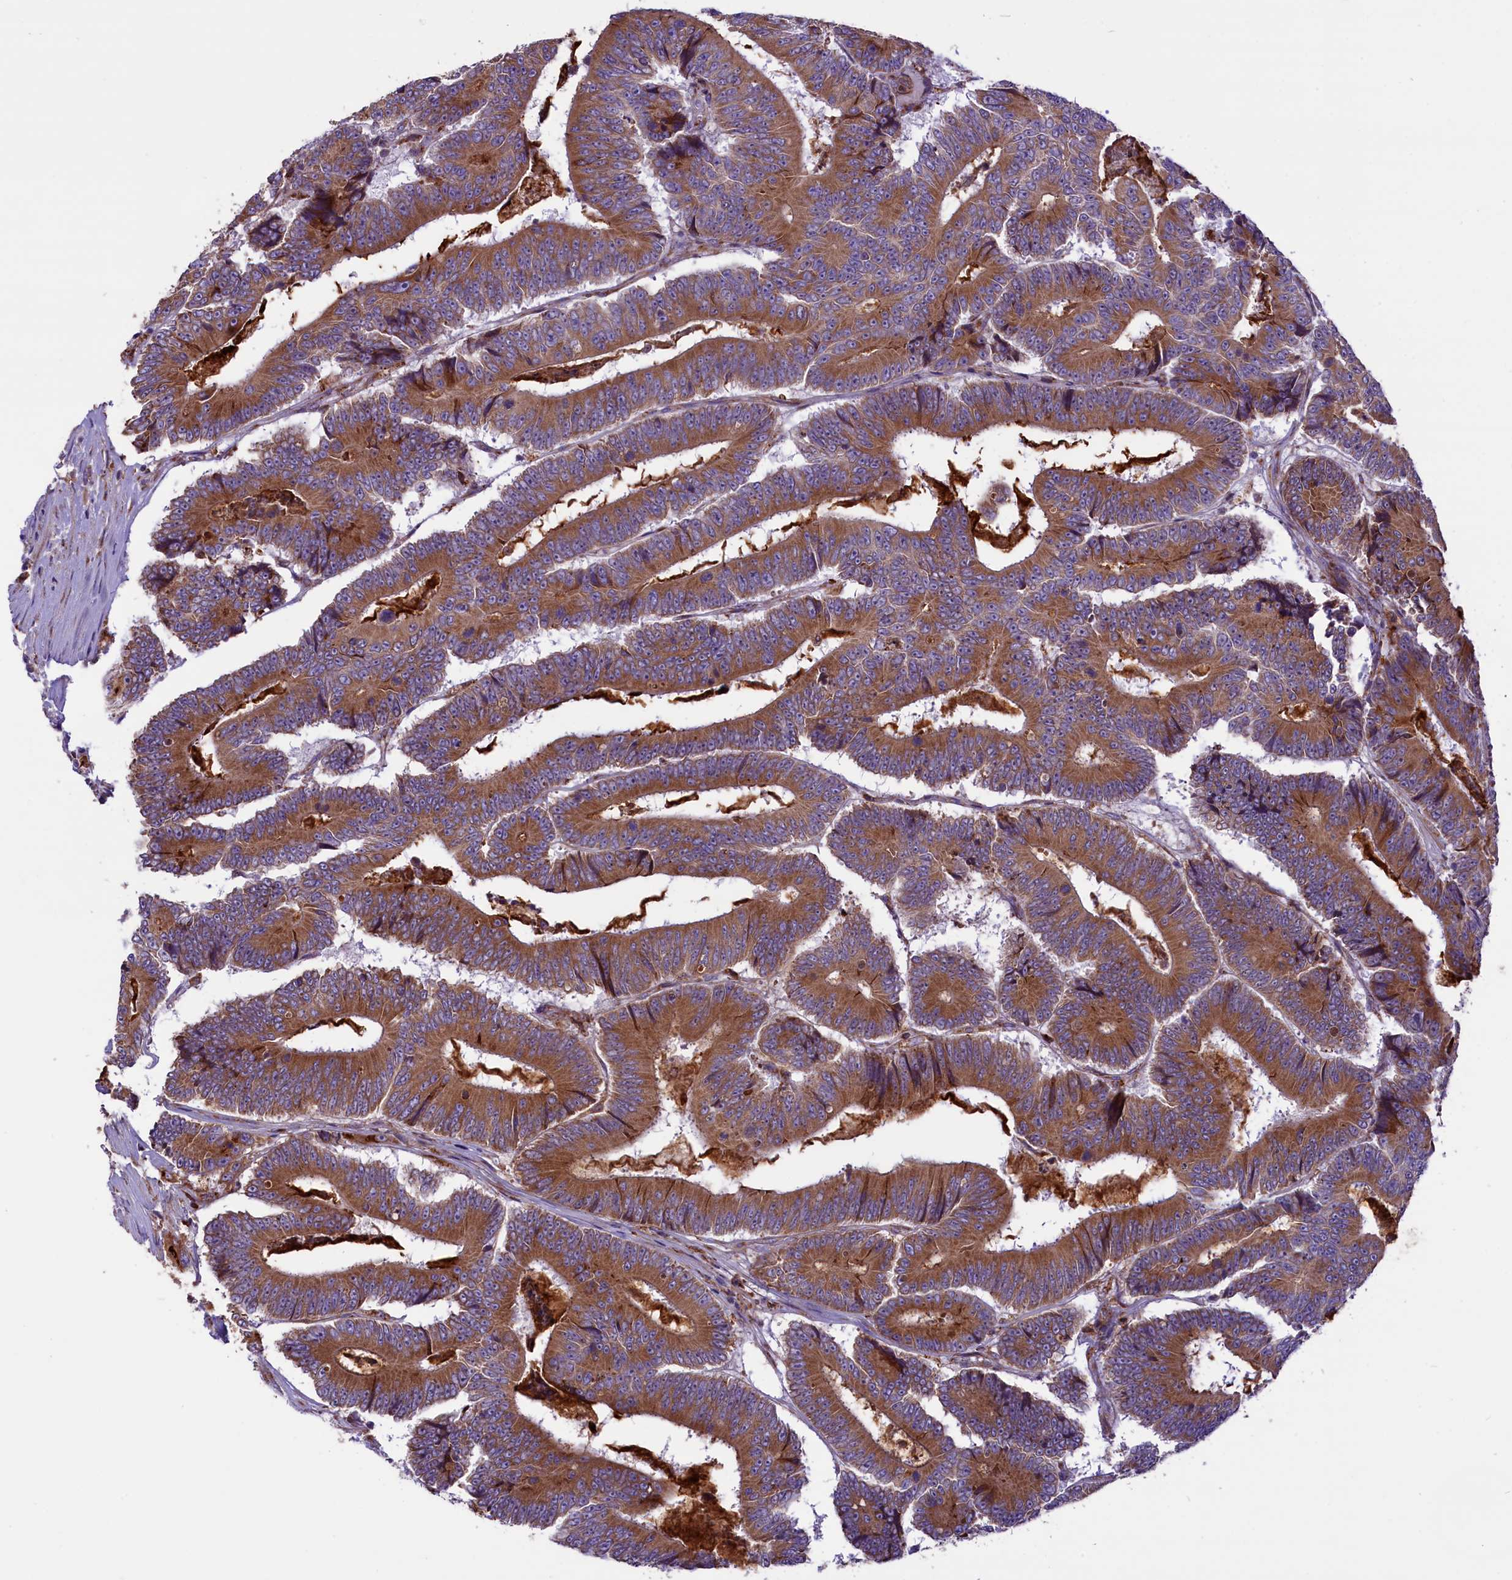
{"staining": {"intensity": "moderate", "quantity": ">75%", "location": "cytoplasmic/membranous"}, "tissue": "colorectal cancer", "cell_type": "Tumor cells", "image_type": "cancer", "snomed": [{"axis": "morphology", "description": "Adenocarcinoma, NOS"}, {"axis": "topography", "description": "Colon"}], "caption": "Immunohistochemistry (IHC) of colorectal adenocarcinoma exhibits medium levels of moderate cytoplasmic/membranous positivity in about >75% of tumor cells. (DAB (3,3'-diaminobenzidine) IHC, brown staining for protein, blue staining for nuclei).", "gene": "PTPRU", "patient": {"sex": "male", "age": 83}}